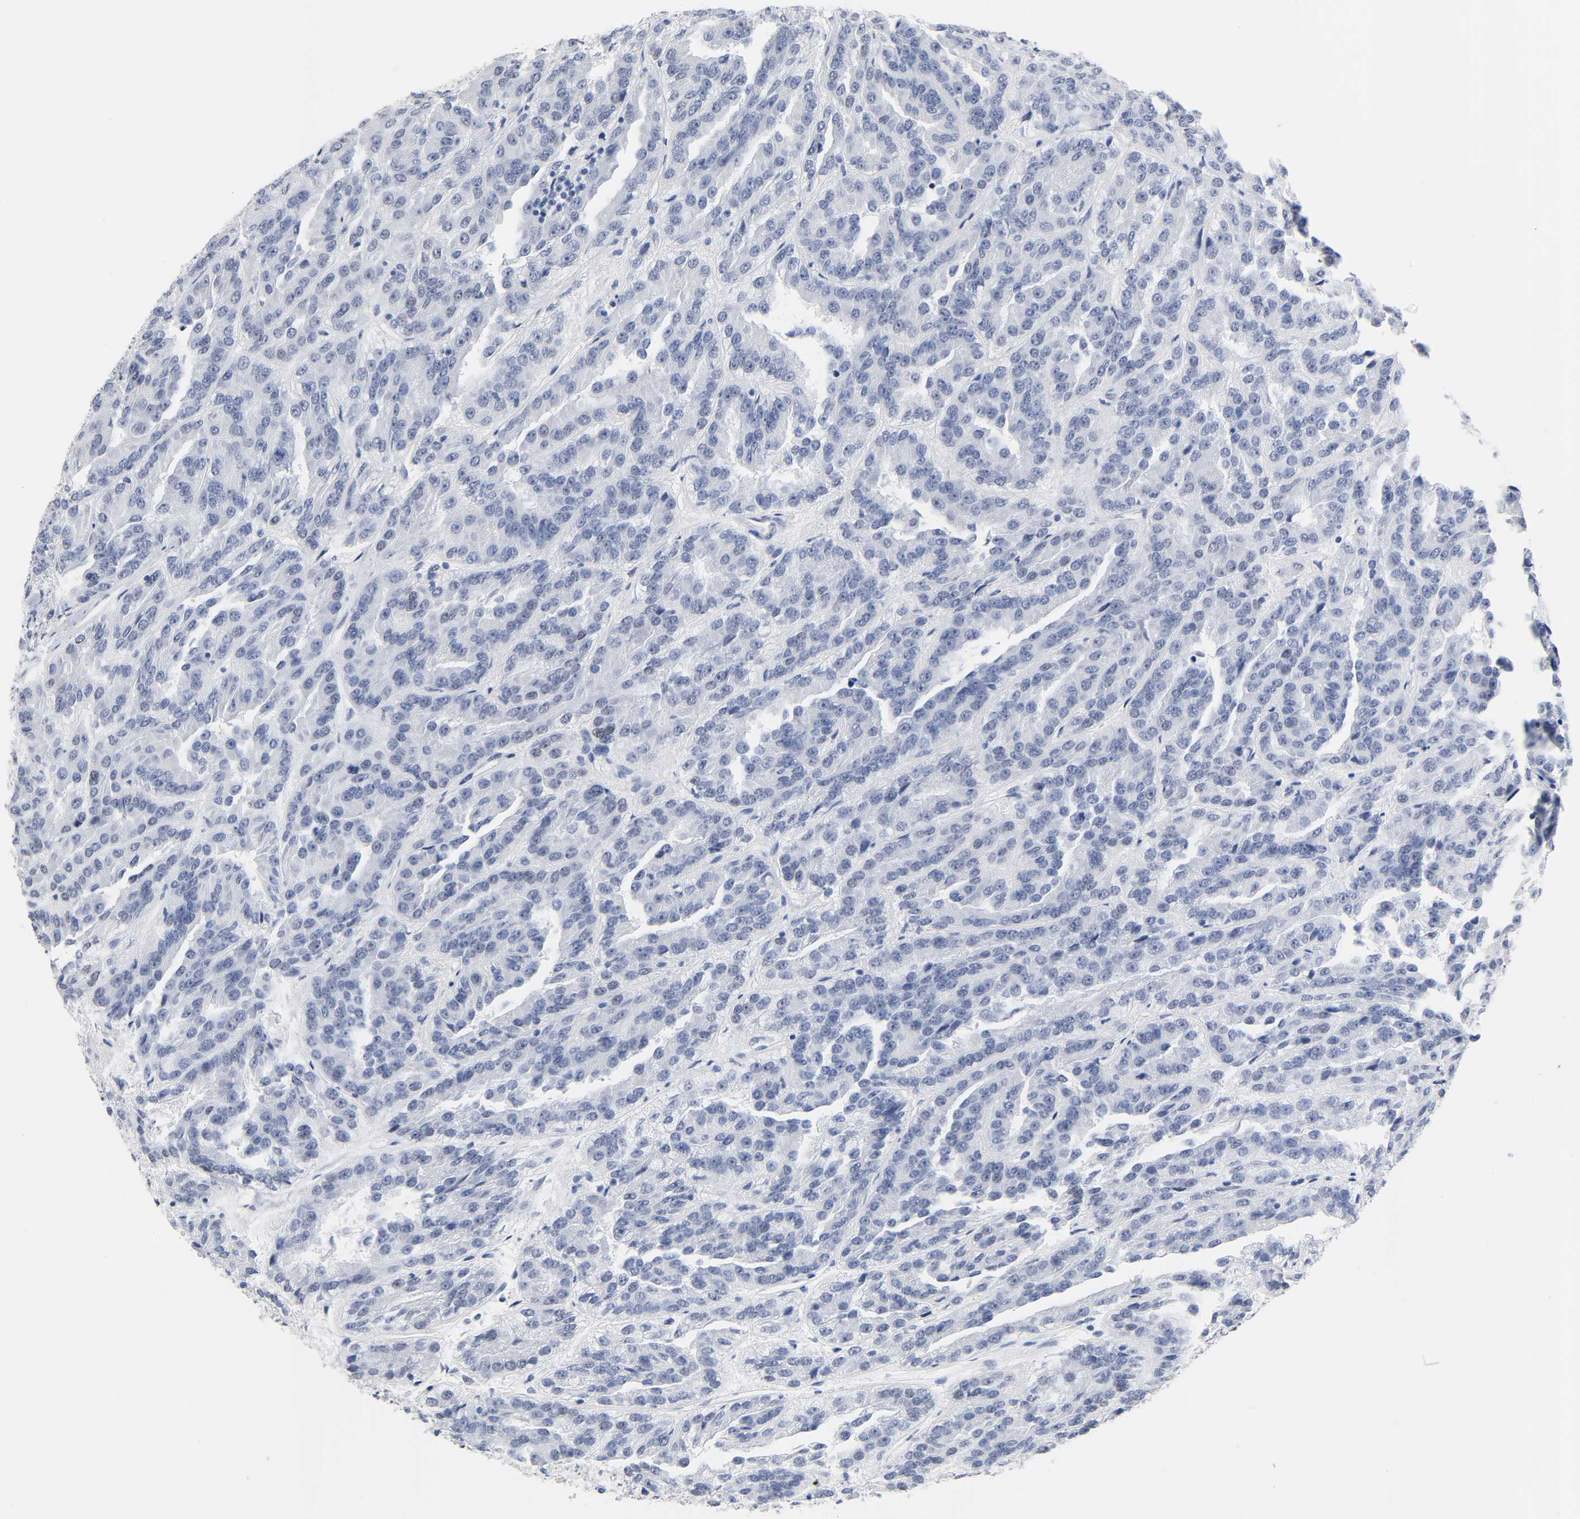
{"staining": {"intensity": "negative", "quantity": "none", "location": "none"}, "tissue": "renal cancer", "cell_type": "Tumor cells", "image_type": "cancer", "snomed": [{"axis": "morphology", "description": "Adenocarcinoma, NOS"}, {"axis": "topography", "description": "Kidney"}], "caption": "The immunohistochemistry (IHC) photomicrograph has no significant expression in tumor cells of renal cancer tissue.", "gene": "NAB2", "patient": {"sex": "male", "age": 46}}